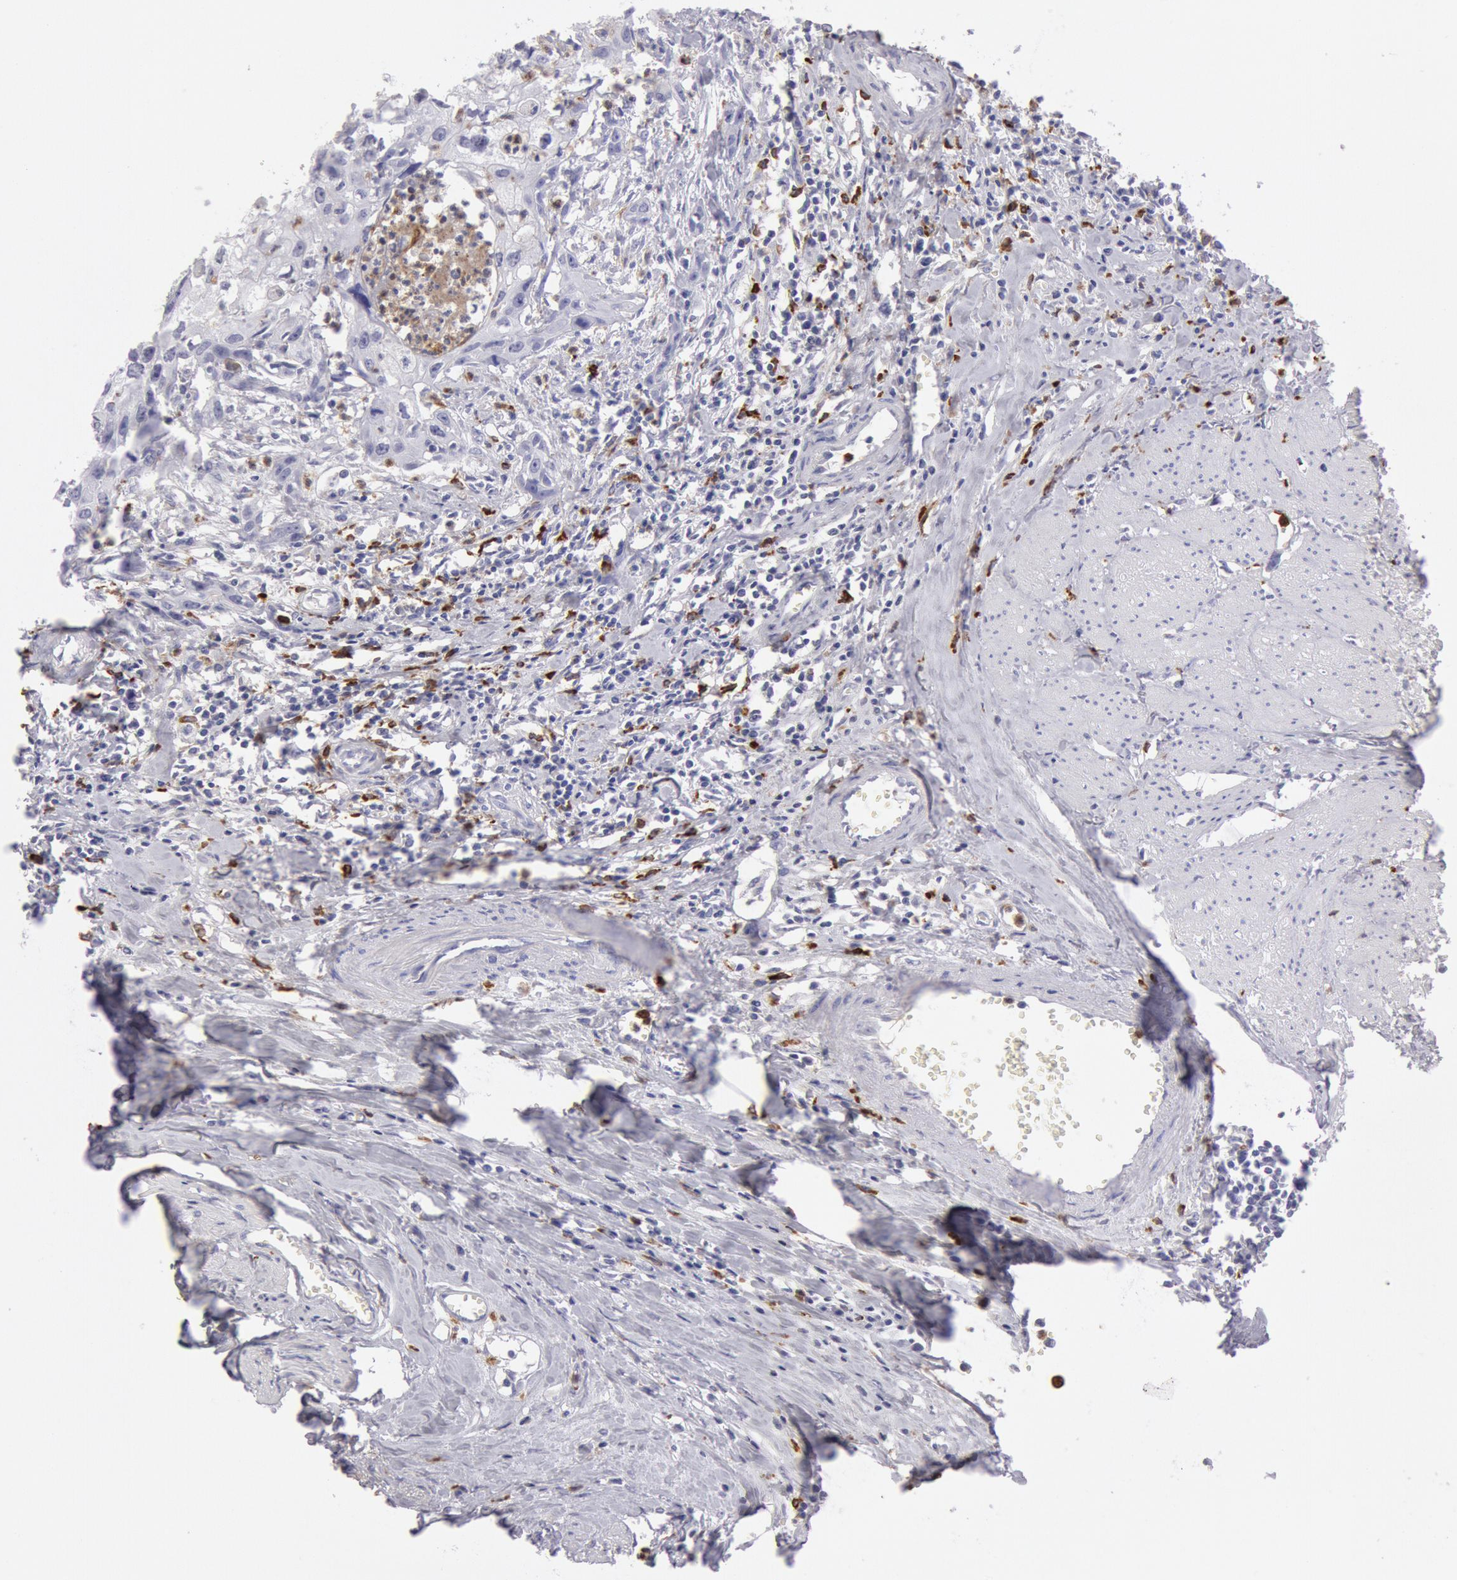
{"staining": {"intensity": "negative", "quantity": "none", "location": "none"}, "tissue": "urothelial cancer", "cell_type": "Tumor cells", "image_type": "cancer", "snomed": [{"axis": "morphology", "description": "Urothelial carcinoma, High grade"}, {"axis": "topography", "description": "Urinary bladder"}], "caption": "Immunohistochemical staining of high-grade urothelial carcinoma demonstrates no significant staining in tumor cells.", "gene": "FCN1", "patient": {"sex": "male", "age": 54}}